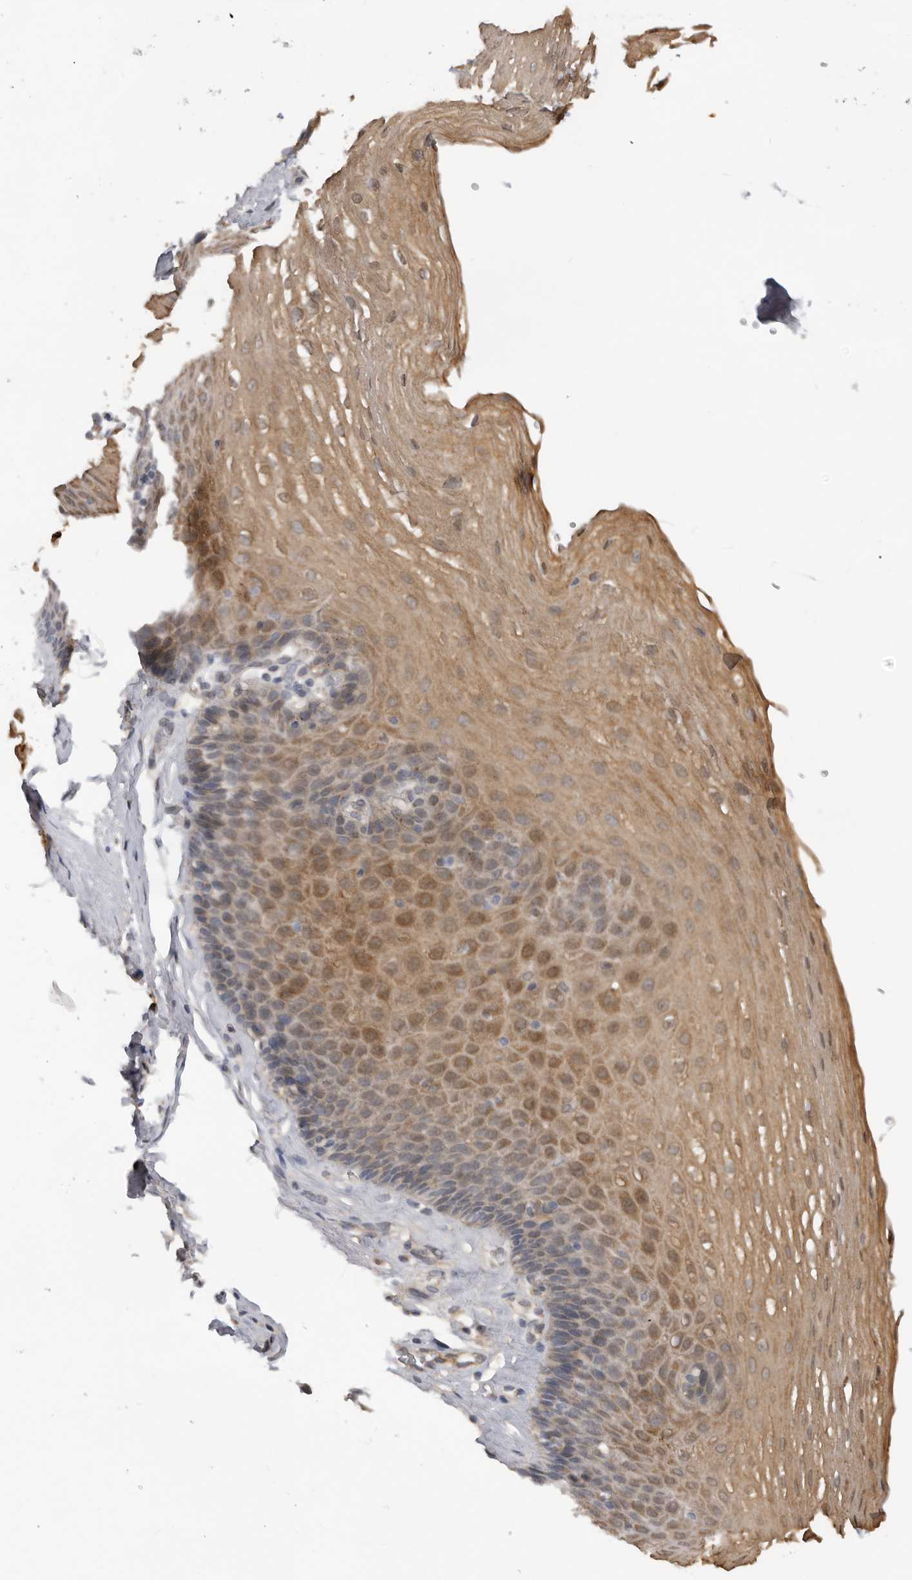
{"staining": {"intensity": "moderate", "quantity": "25%-75%", "location": "cytoplasmic/membranous"}, "tissue": "esophagus", "cell_type": "Squamous epithelial cells", "image_type": "normal", "snomed": [{"axis": "morphology", "description": "Normal tissue, NOS"}, {"axis": "topography", "description": "Esophagus"}], "caption": "Moderate cytoplasmic/membranous expression for a protein is seen in about 25%-75% of squamous epithelial cells of normal esophagus using IHC.", "gene": "RNF157", "patient": {"sex": "female", "age": 66}}